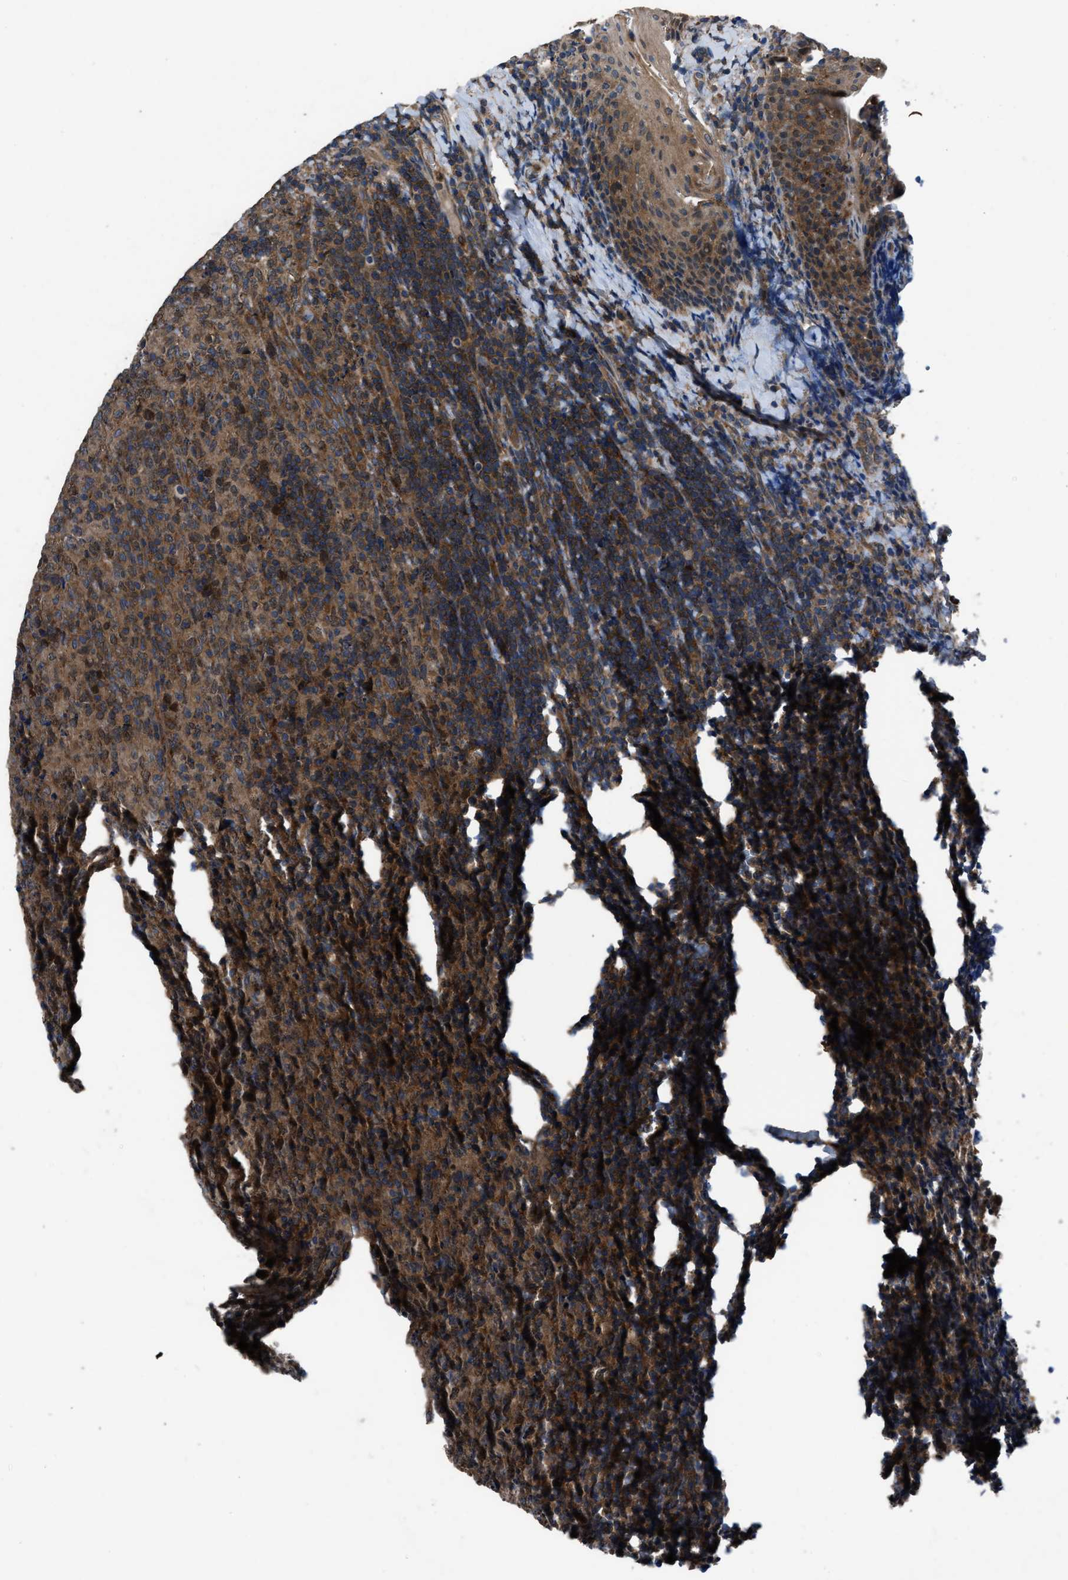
{"staining": {"intensity": "moderate", "quantity": ">75%", "location": "cytoplasmic/membranous"}, "tissue": "lymphoma", "cell_type": "Tumor cells", "image_type": "cancer", "snomed": [{"axis": "morphology", "description": "Malignant lymphoma, non-Hodgkin's type, High grade"}, {"axis": "topography", "description": "Tonsil"}], "caption": "This photomicrograph reveals immunohistochemistry (IHC) staining of malignant lymphoma, non-Hodgkin's type (high-grade), with medium moderate cytoplasmic/membranous expression in about >75% of tumor cells.", "gene": "USP25", "patient": {"sex": "female", "age": 36}}